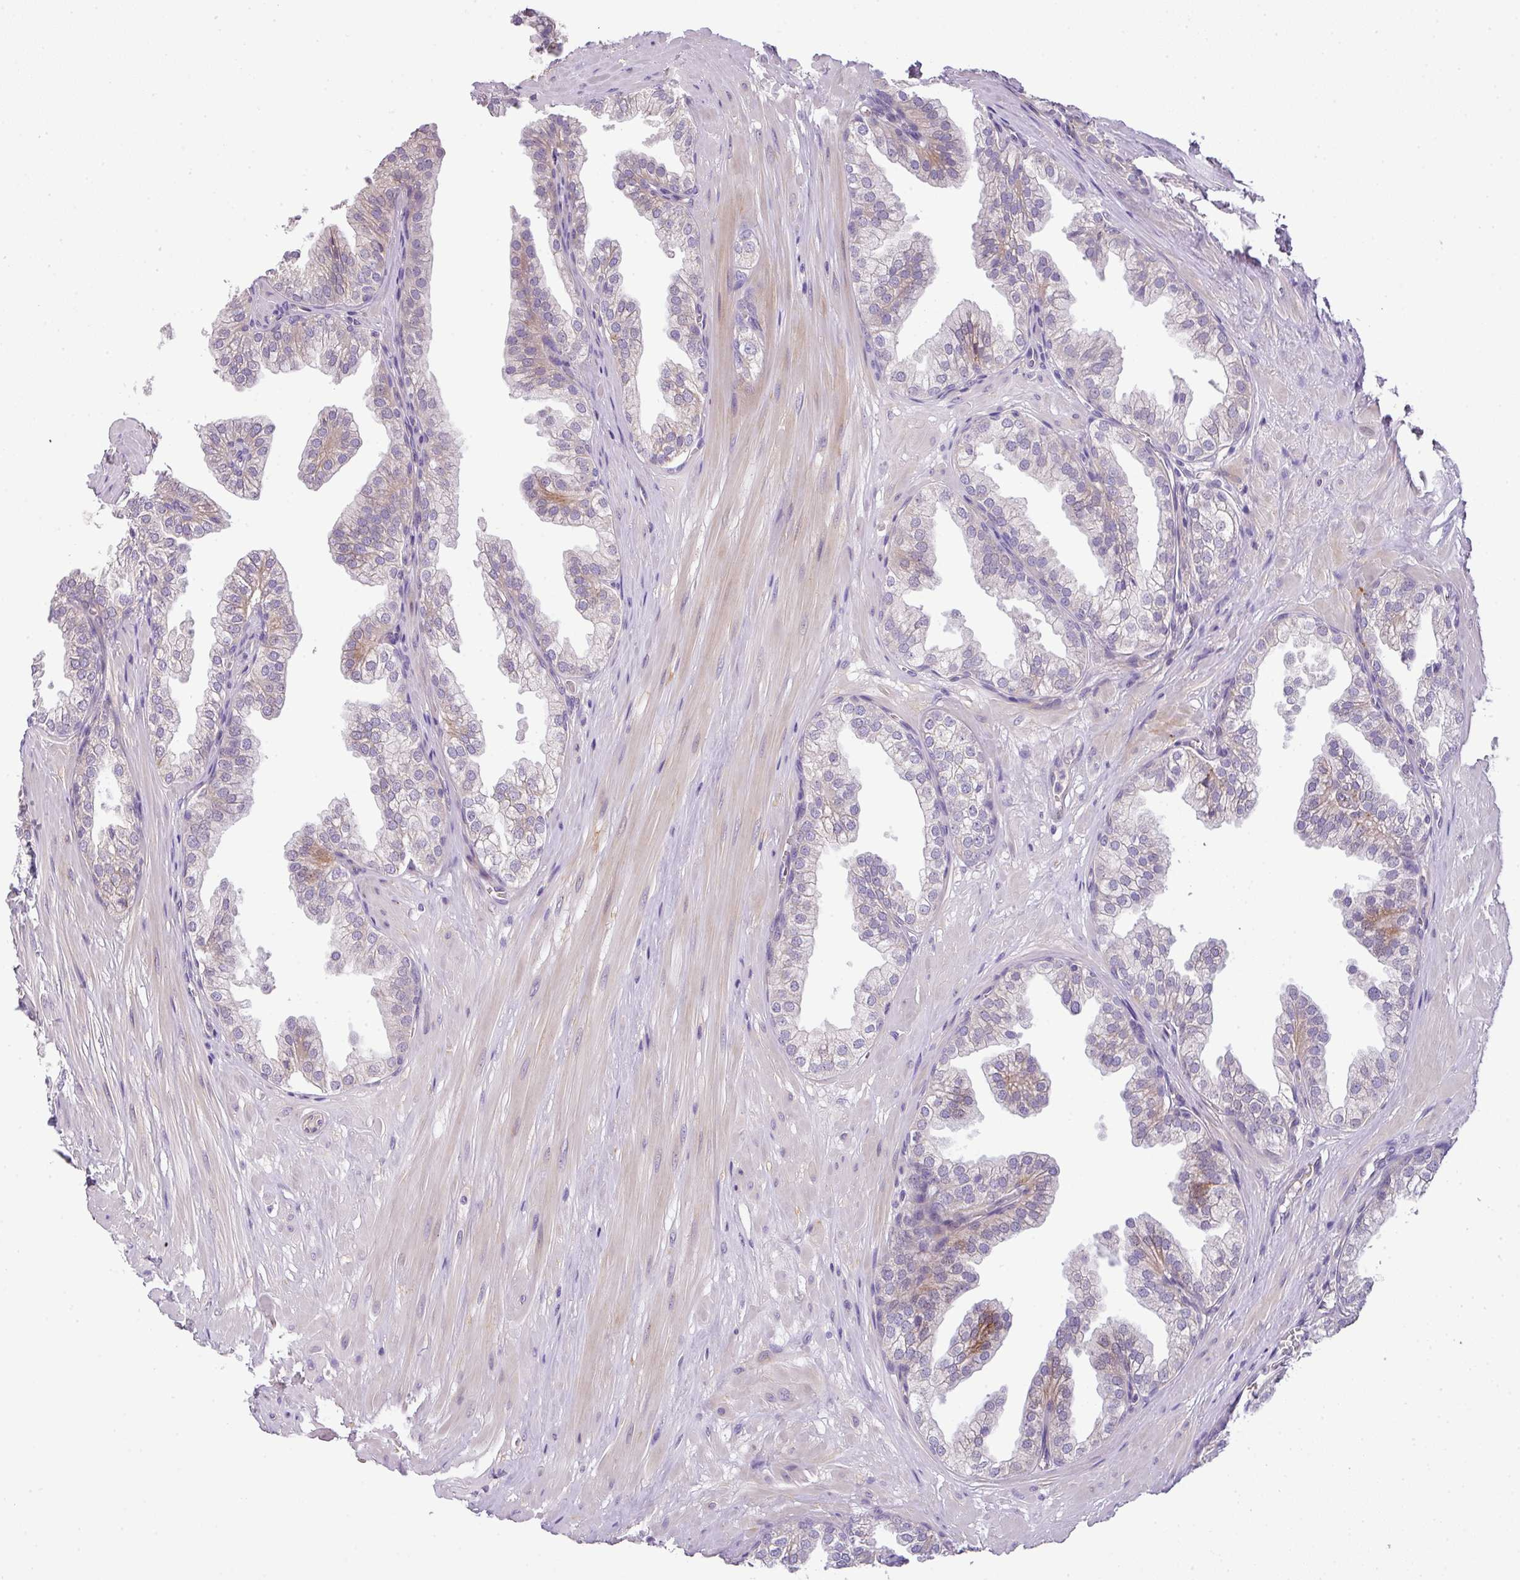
{"staining": {"intensity": "weak", "quantity": "<25%", "location": "cytoplasmic/membranous"}, "tissue": "prostate", "cell_type": "Glandular cells", "image_type": "normal", "snomed": [{"axis": "morphology", "description": "Normal tissue, NOS"}, {"axis": "topography", "description": "Prostate"}, {"axis": "topography", "description": "Peripheral nerve tissue"}], "caption": "DAB immunohistochemical staining of unremarkable prostate demonstrates no significant positivity in glandular cells.", "gene": "PIK3R5", "patient": {"sex": "male", "age": 55}}